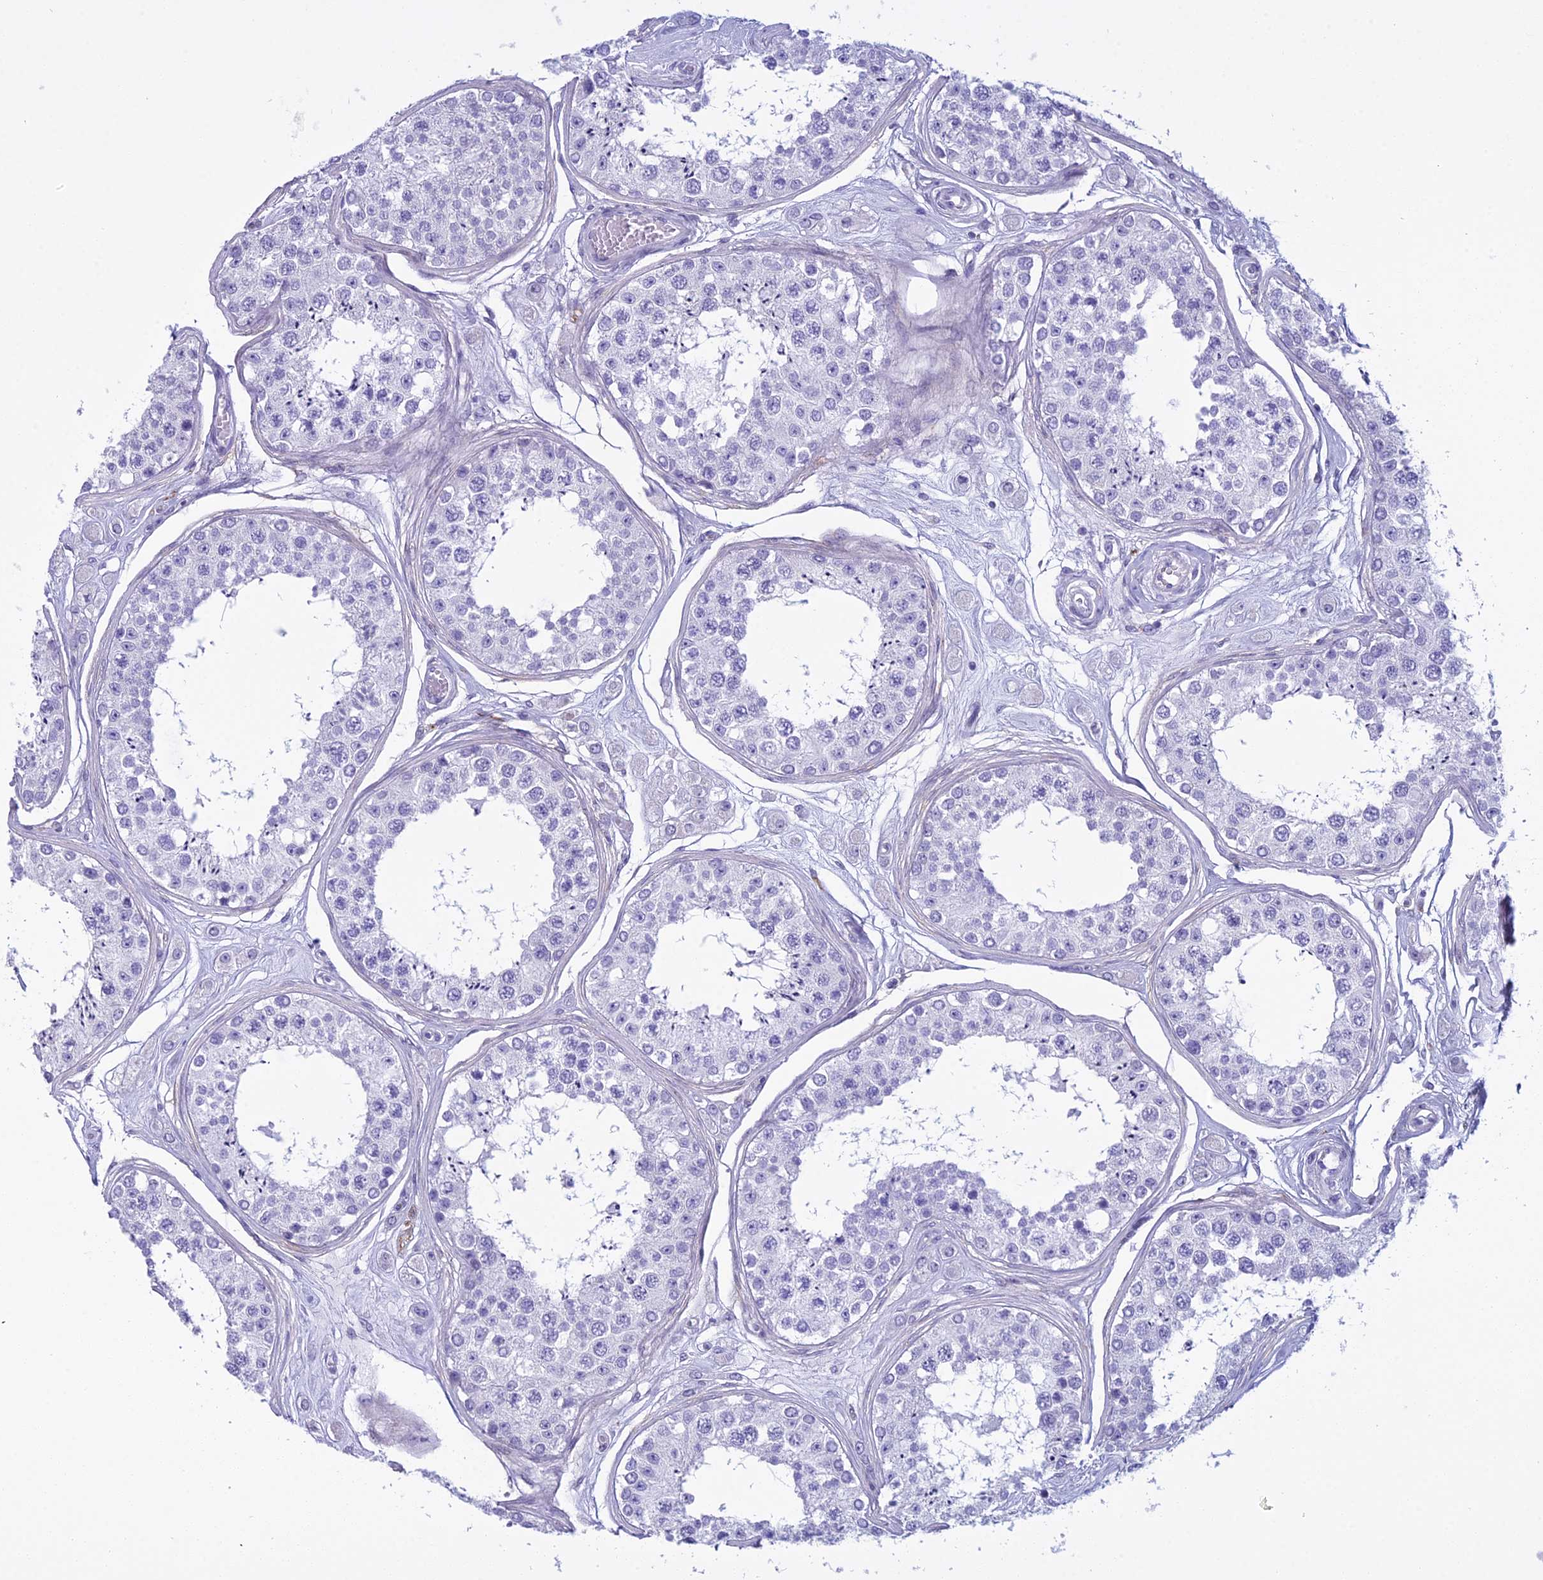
{"staining": {"intensity": "negative", "quantity": "none", "location": "none"}, "tissue": "testis", "cell_type": "Cells in seminiferous ducts", "image_type": "normal", "snomed": [{"axis": "morphology", "description": "Normal tissue, NOS"}, {"axis": "topography", "description": "Testis"}], "caption": "Immunohistochemical staining of normal testis exhibits no significant positivity in cells in seminiferous ducts. The staining was performed using DAB to visualize the protein expression in brown, while the nuclei were stained in blue with hematoxylin (Magnification: 20x).", "gene": "MAP6", "patient": {"sex": "male", "age": 25}}